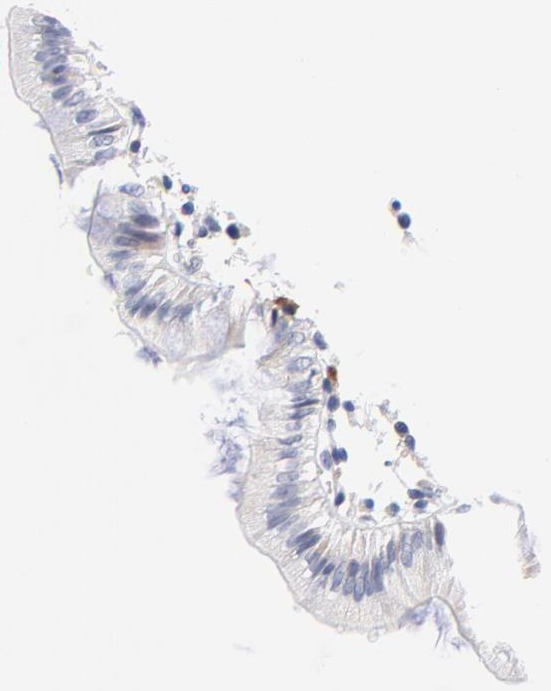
{"staining": {"intensity": "negative", "quantity": "none", "location": "none"}, "tissue": "colon", "cell_type": "Endothelial cells", "image_type": "normal", "snomed": [{"axis": "morphology", "description": "Normal tissue, NOS"}, {"axis": "topography", "description": "Colon"}], "caption": "Endothelial cells show no significant protein positivity in benign colon. Nuclei are stained in blue.", "gene": "AFF2", "patient": {"sex": "male", "age": 14}}